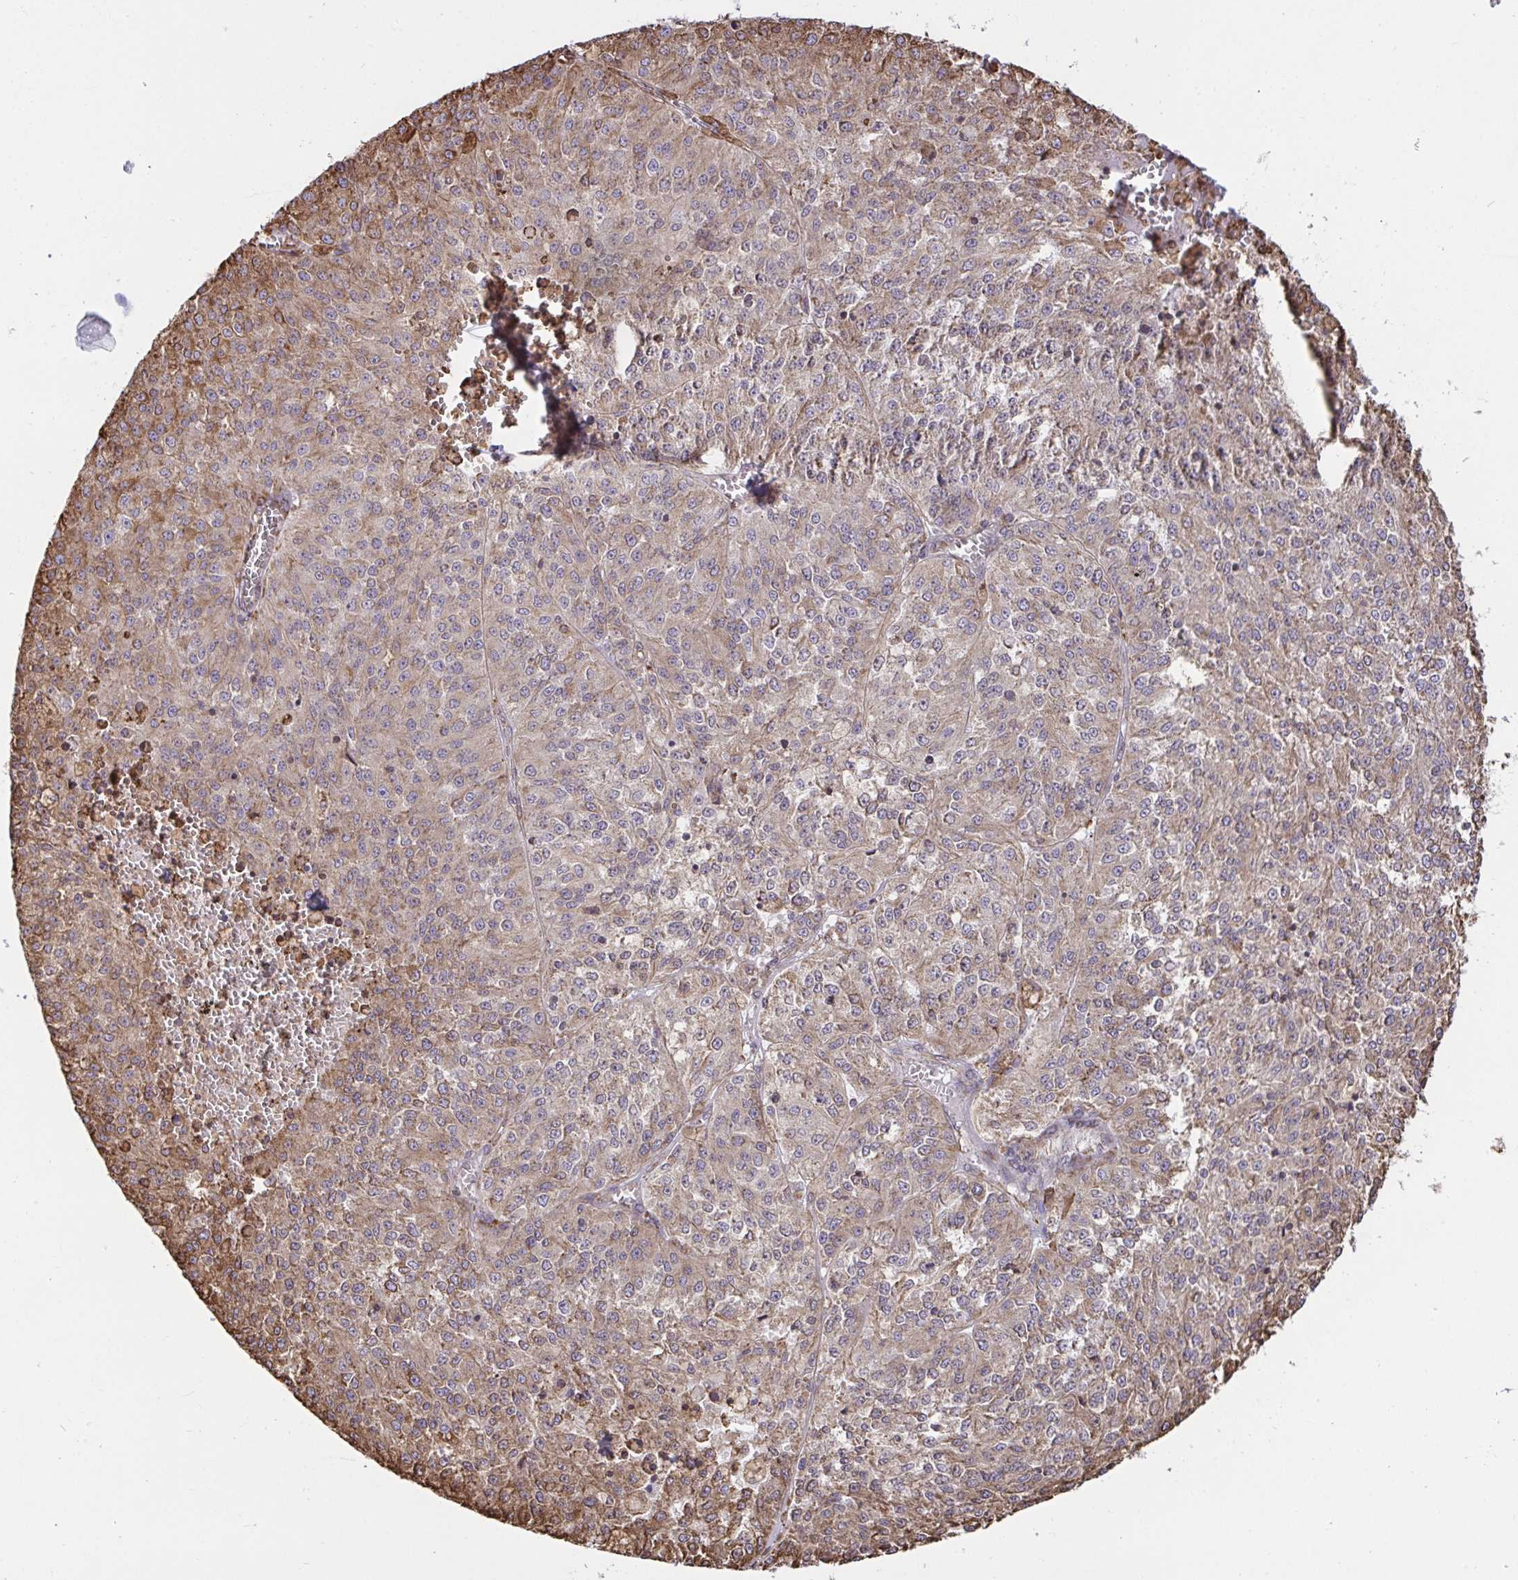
{"staining": {"intensity": "weak", "quantity": ">75%", "location": "cytoplasmic/membranous"}, "tissue": "melanoma", "cell_type": "Tumor cells", "image_type": "cancer", "snomed": [{"axis": "morphology", "description": "Malignant melanoma, Metastatic site"}, {"axis": "topography", "description": "Lymph node"}], "caption": "Weak cytoplasmic/membranous positivity for a protein is present in approximately >75% of tumor cells of malignant melanoma (metastatic site) using IHC.", "gene": "CLGN", "patient": {"sex": "female", "age": 64}}